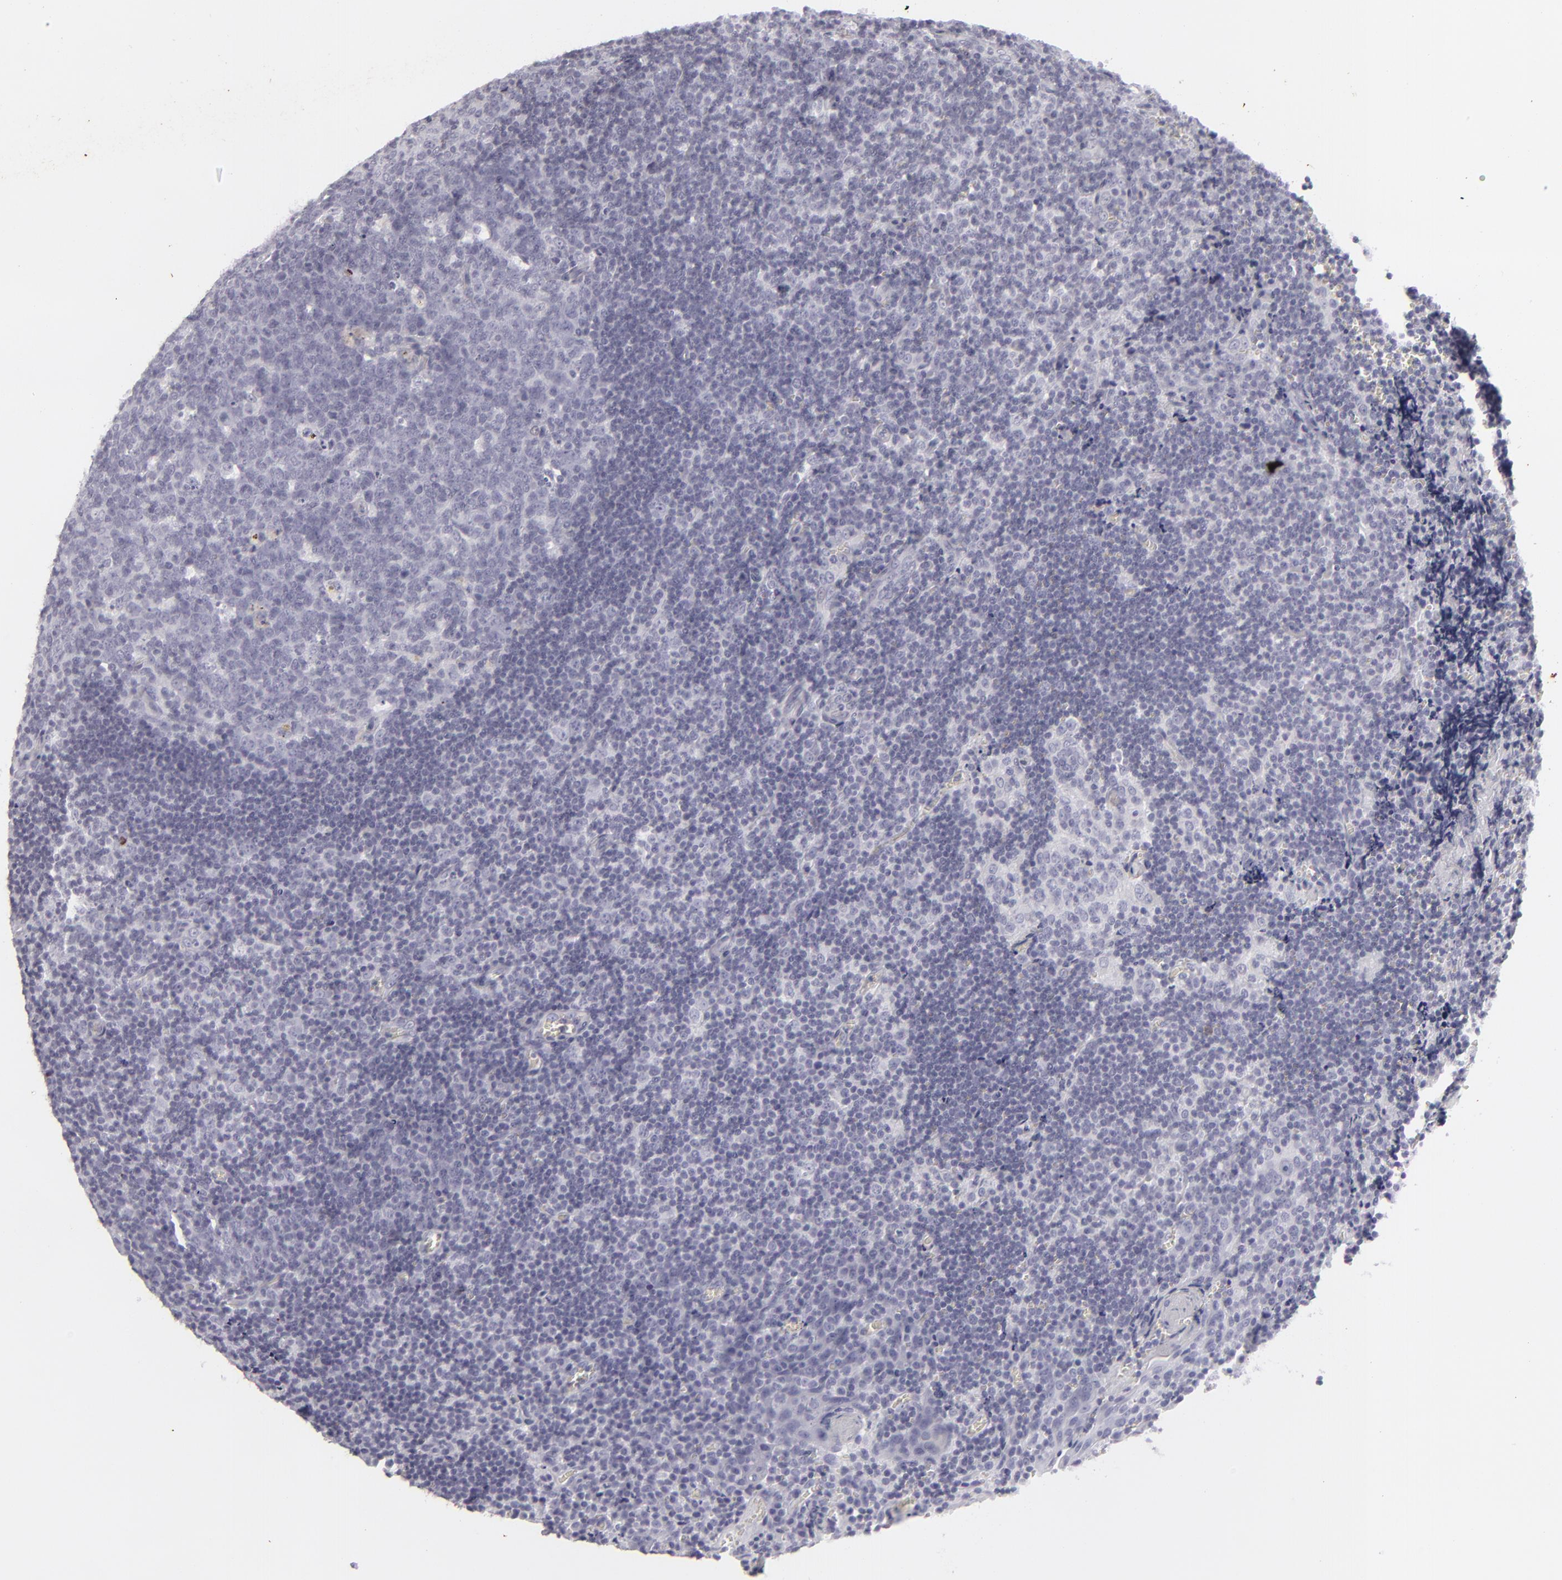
{"staining": {"intensity": "negative", "quantity": "none", "location": "none"}, "tissue": "tonsil", "cell_type": "Germinal center cells", "image_type": "normal", "snomed": [{"axis": "morphology", "description": "Normal tissue, NOS"}, {"axis": "topography", "description": "Tonsil"}], "caption": "A high-resolution image shows IHC staining of unremarkable tonsil, which demonstrates no significant staining in germinal center cells.", "gene": "KRT1", "patient": {"sex": "male", "age": 20}}